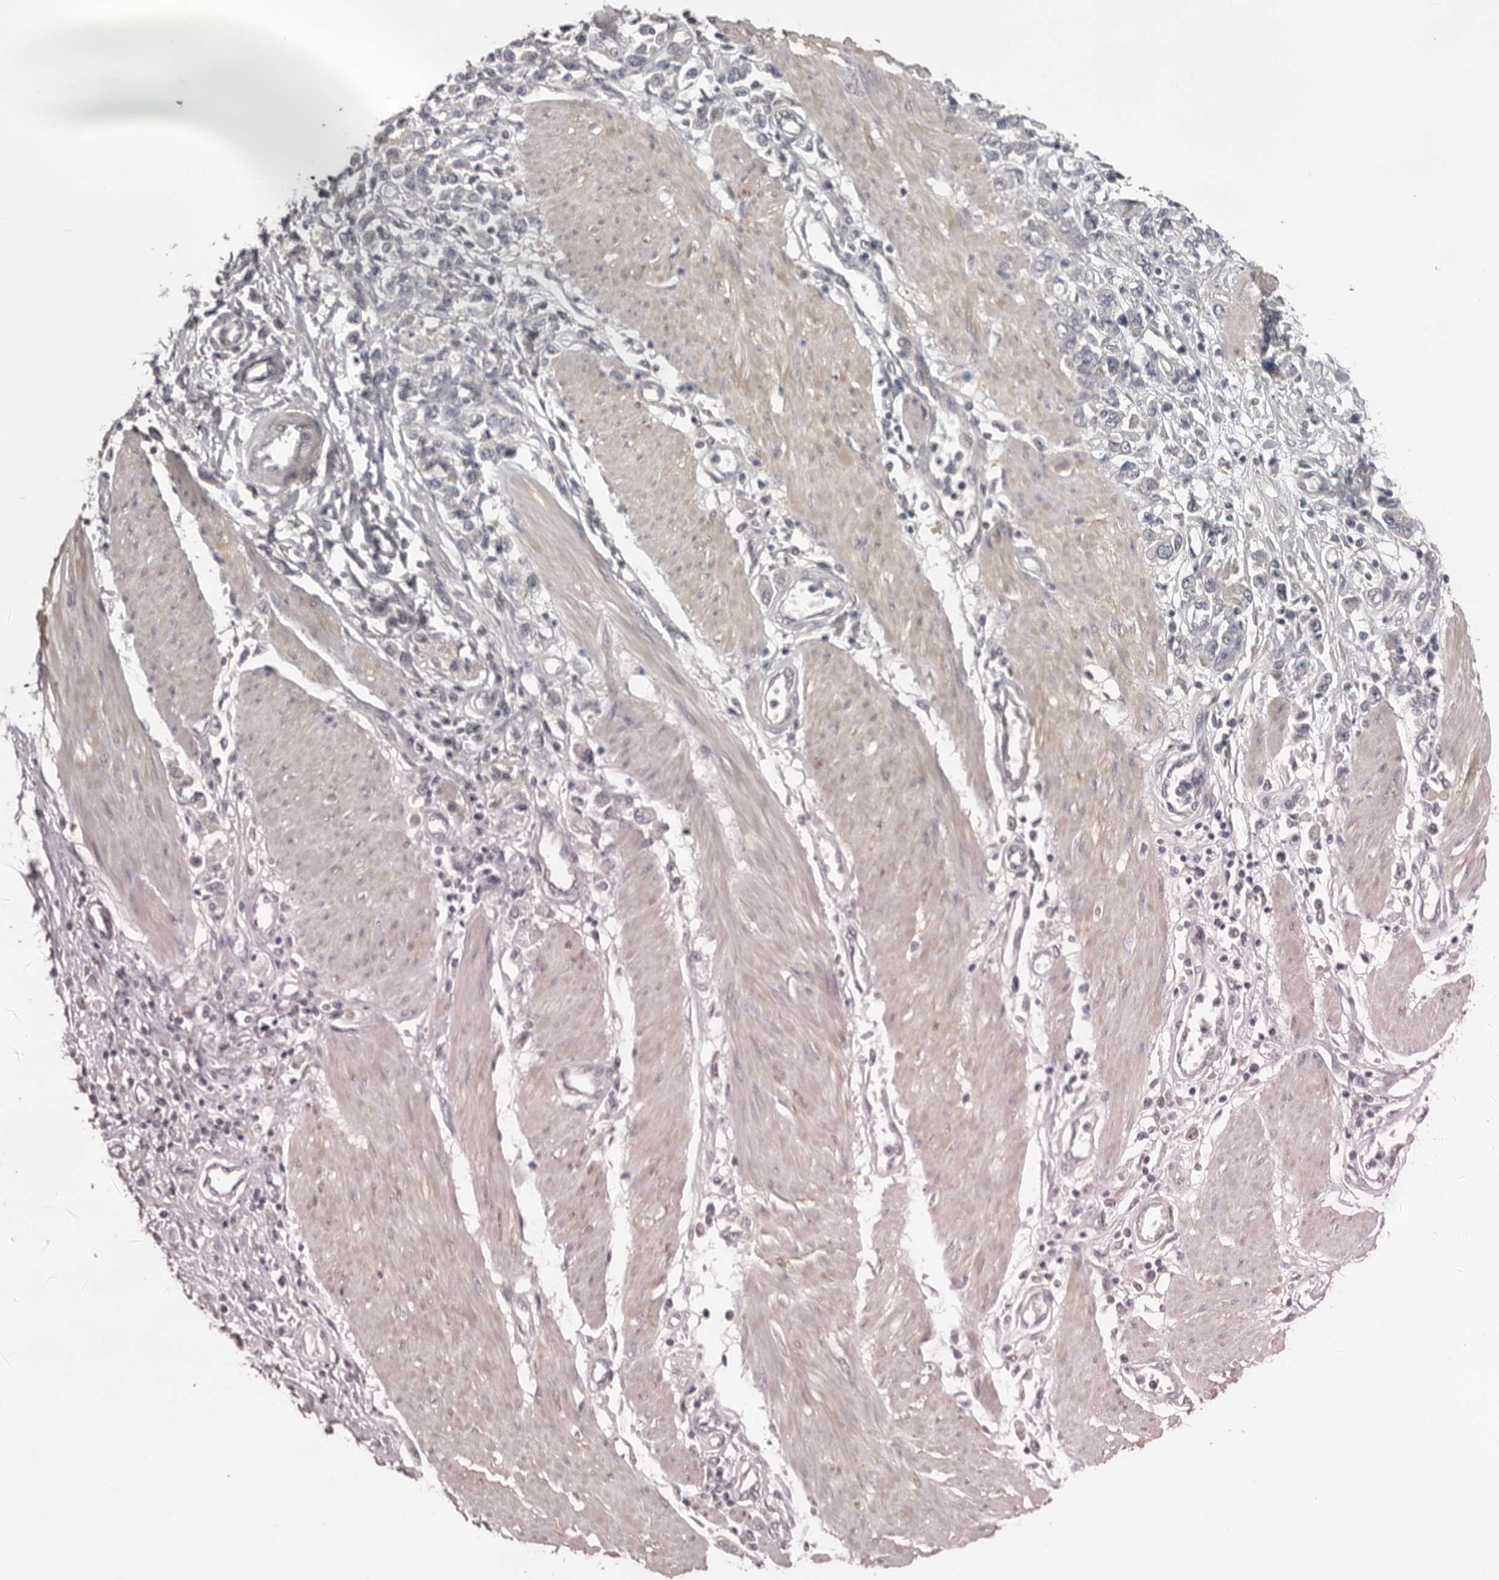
{"staining": {"intensity": "negative", "quantity": "none", "location": "none"}, "tissue": "stomach cancer", "cell_type": "Tumor cells", "image_type": "cancer", "snomed": [{"axis": "morphology", "description": "Adenocarcinoma, NOS"}, {"axis": "topography", "description": "Stomach"}], "caption": "Adenocarcinoma (stomach) was stained to show a protein in brown. There is no significant positivity in tumor cells.", "gene": "MDH1", "patient": {"sex": "female", "age": 76}}